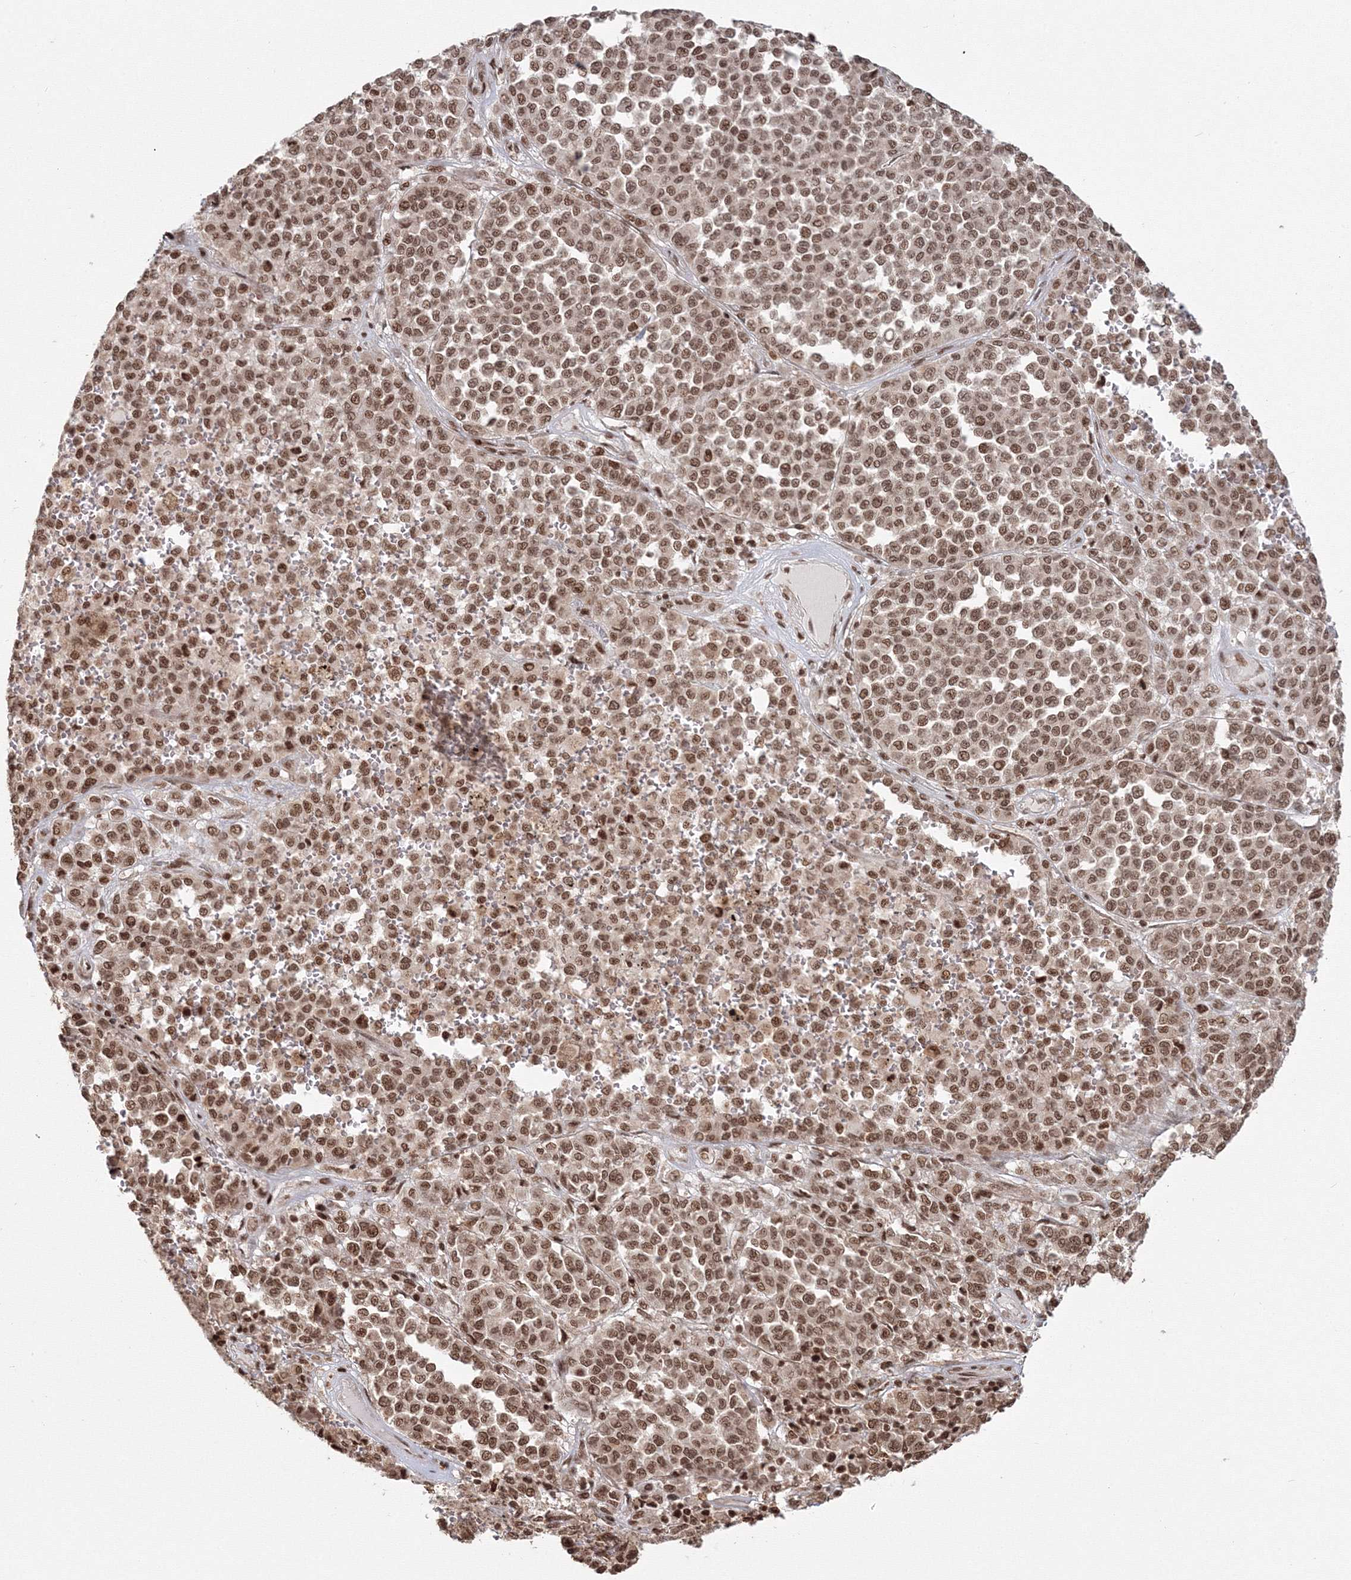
{"staining": {"intensity": "moderate", "quantity": ">75%", "location": "nuclear"}, "tissue": "melanoma", "cell_type": "Tumor cells", "image_type": "cancer", "snomed": [{"axis": "morphology", "description": "Malignant melanoma, Metastatic site"}, {"axis": "topography", "description": "Pancreas"}], "caption": "This histopathology image exhibits malignant melanoma (metastatic site) stained with immunohistochemistry (IHC) to label a protein in brown. The nuclear of tumor cells show moderate positivity for the protein. Nuclei are counter-stained blue.", "gene": "KIF20A", "patient": {"sex": "female", "age": 30}}